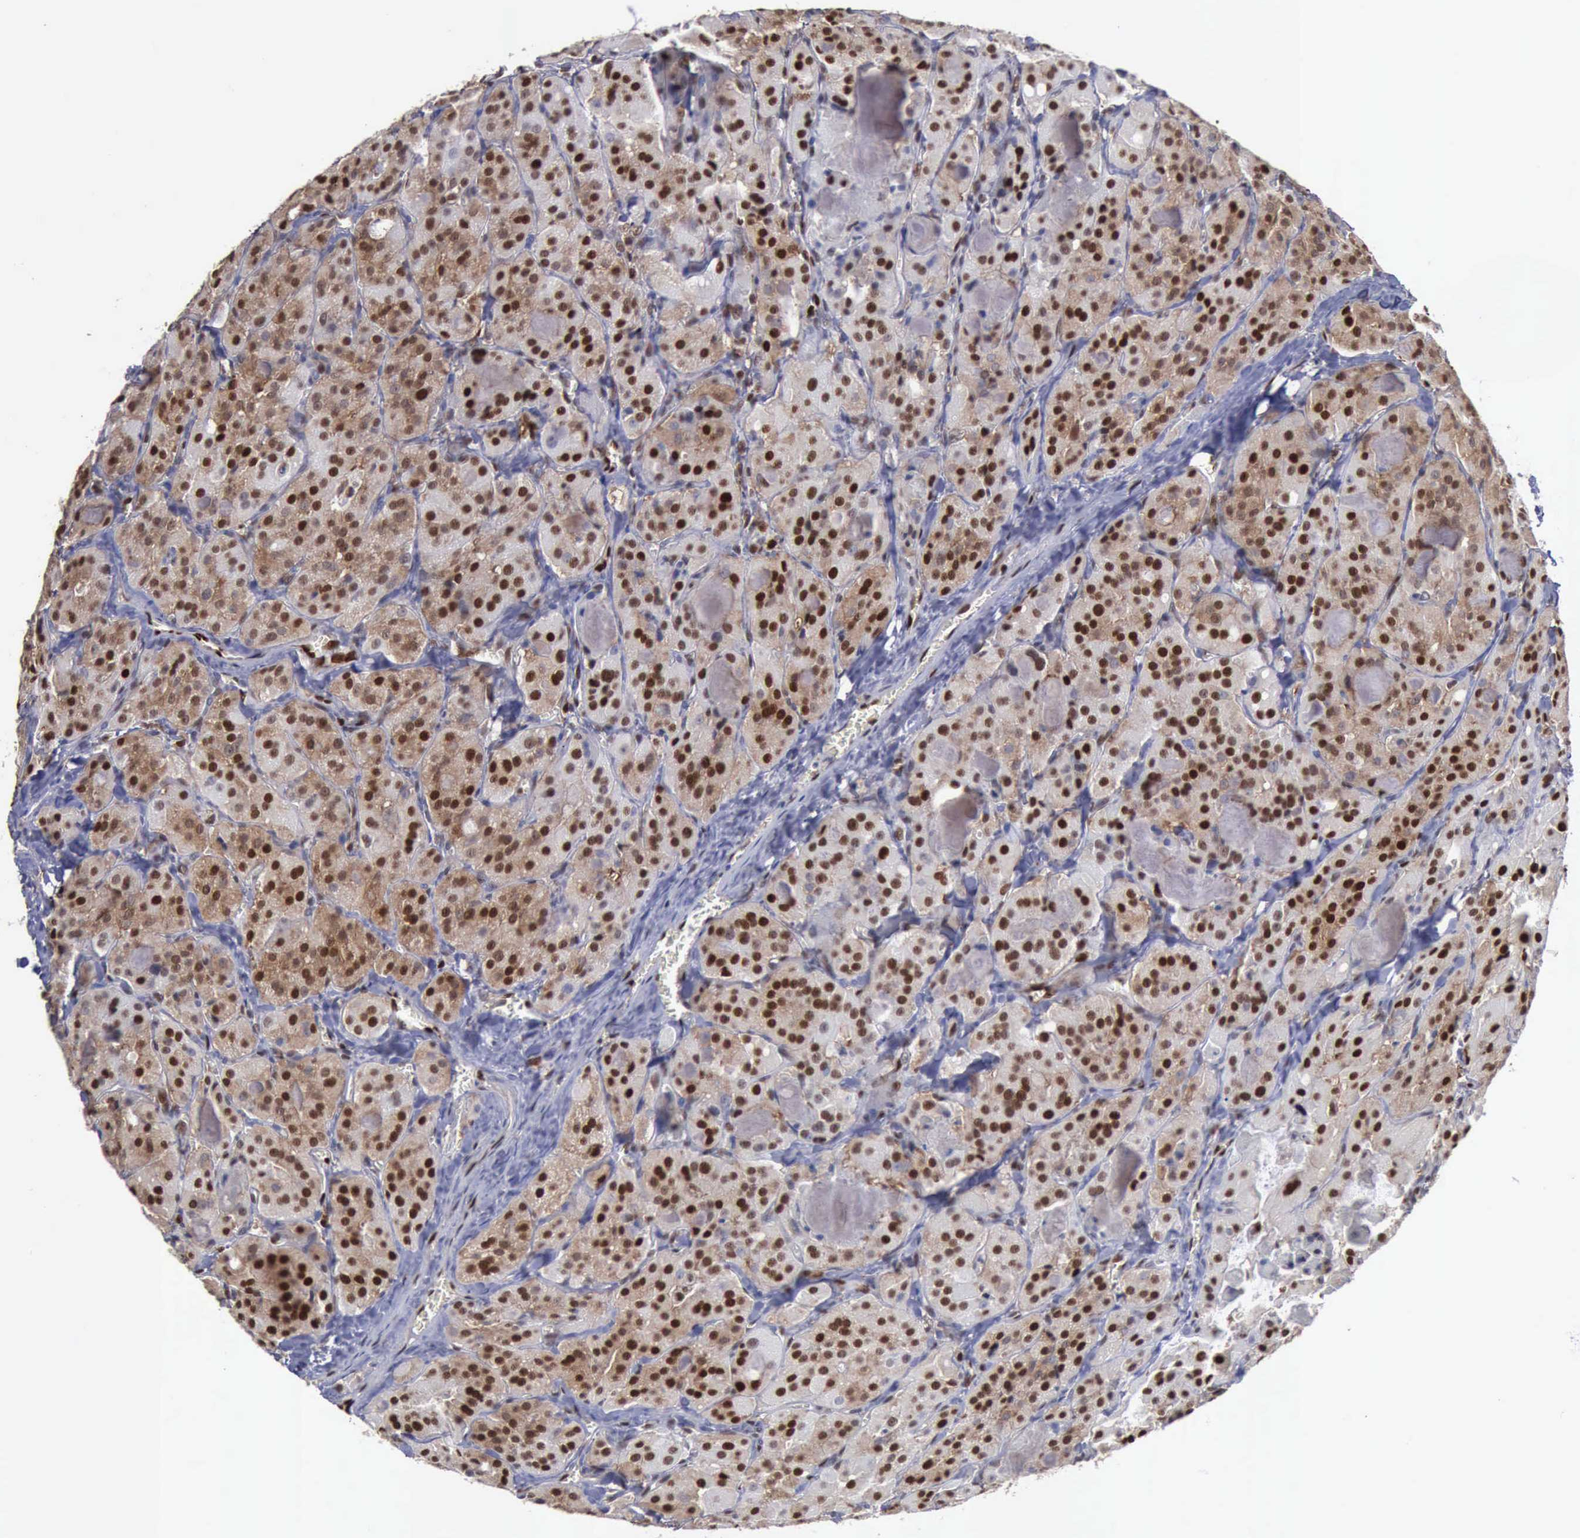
{"staining": {"intensity": "strong", "quantity": ">75%", "location": "nuclear"}, "tissue": "thyroid cancer", "cell_type": "Tumor cells", "image_type": "cancer", "snomed": [{"axis": "morphology", "description": "Carcinoma, NOS"}, {"axis": "topography", "description": "Thyroid gland"}], "caption": "Human thyroid cancer (carcinoma) stained with a protein marker reveals strong staining in tumor cells.", "gene": "PDCD4", "patient": {"sex": "male", "age": 76}}